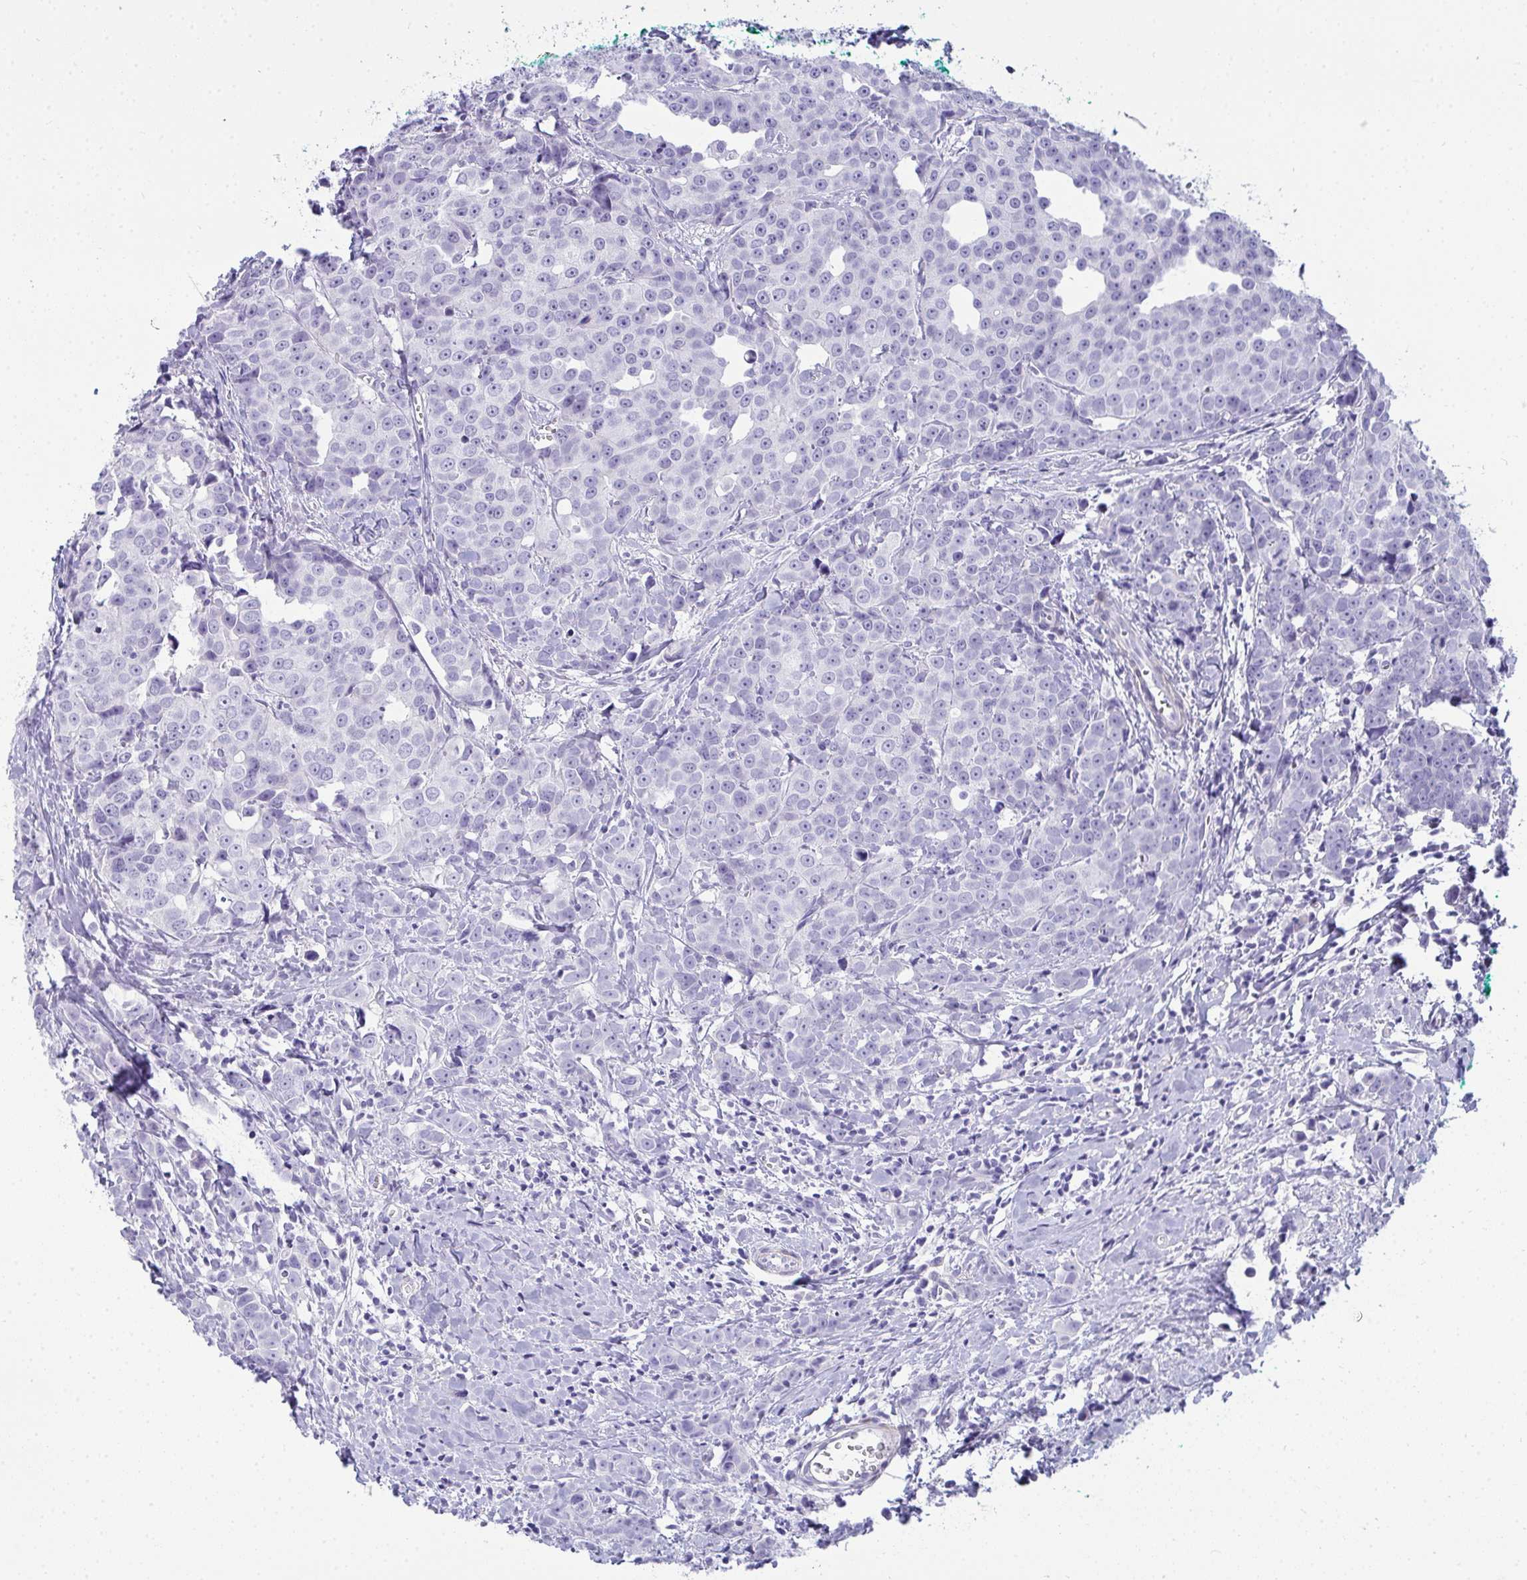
{"staining": {"intensity": "negative", "quantity": "none", "location": "none"}, "tissue": "breast cancer", "cell_type": "Tumor cells", "image_type": "cancer", "snomed": [{"axis": "morphology", "description": "Duct carcinoma"}, {"axis": "topography", "description": "Breast"}], "caption": "There is no significant expression in tumor cells of breast intraductal carcinoma.", "gene": "HSPB6", "patient": {"sex": "female", "age": 80}}